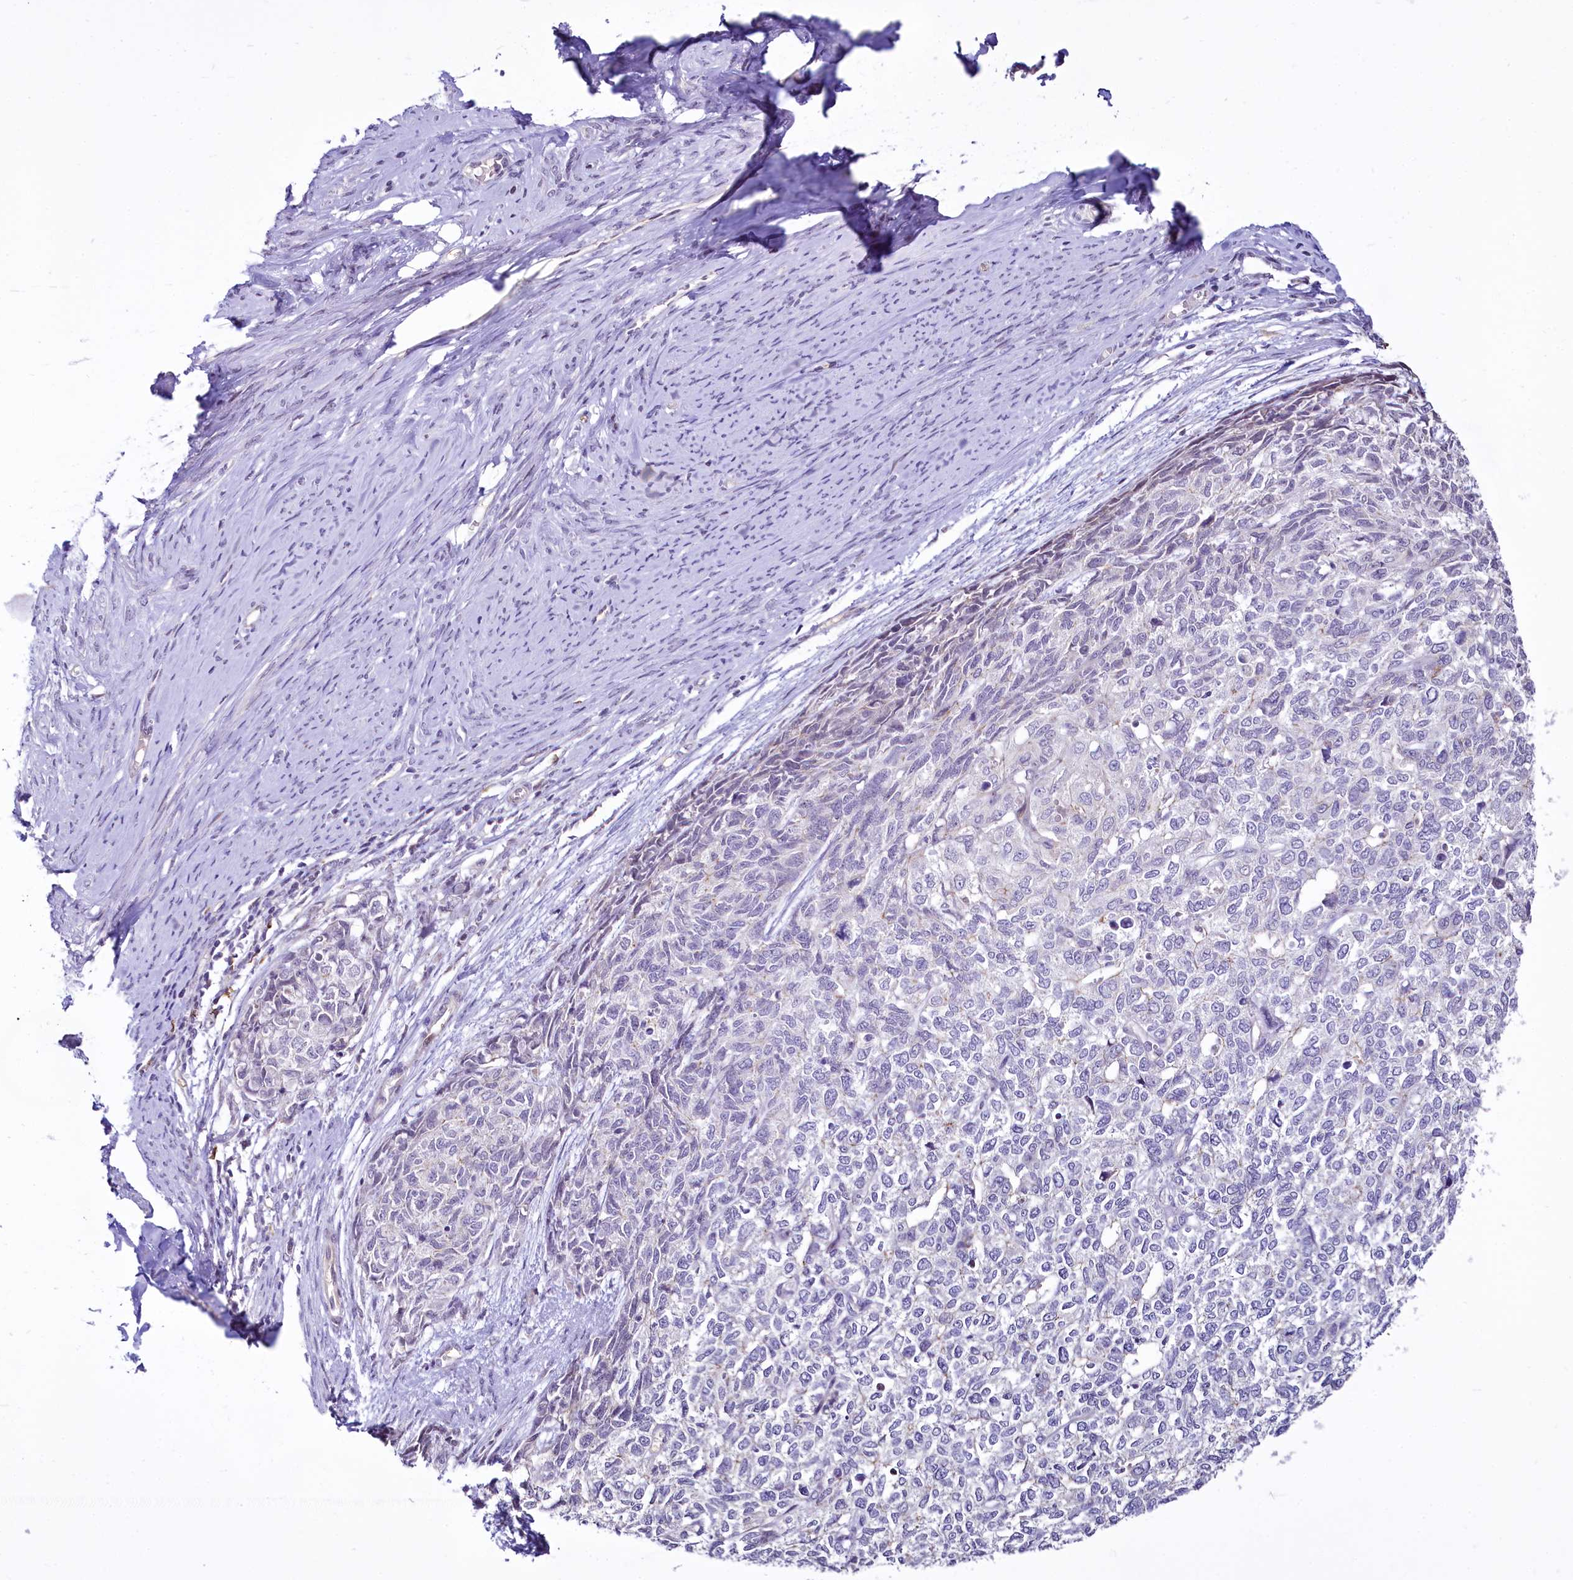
{"staining": {"intensity": "negative", "quantity": "none", "location": "none"}, "tissue": "cervical cancer", "cell_type": "Tumor cells", "image_type": "cancer", "snomed": [{"axis": "morphology", "description": "Squamous cell carcinoma, NOS"}, {"axis": "topography", "description": "Cervix"}], "caption": "This is an IHC photomicrograph of human squamous cell carcinoma (cervical). There is no expression in tumor cells.", "gene": "BANK1", "patient": {"sex": "female", "age": 63}}